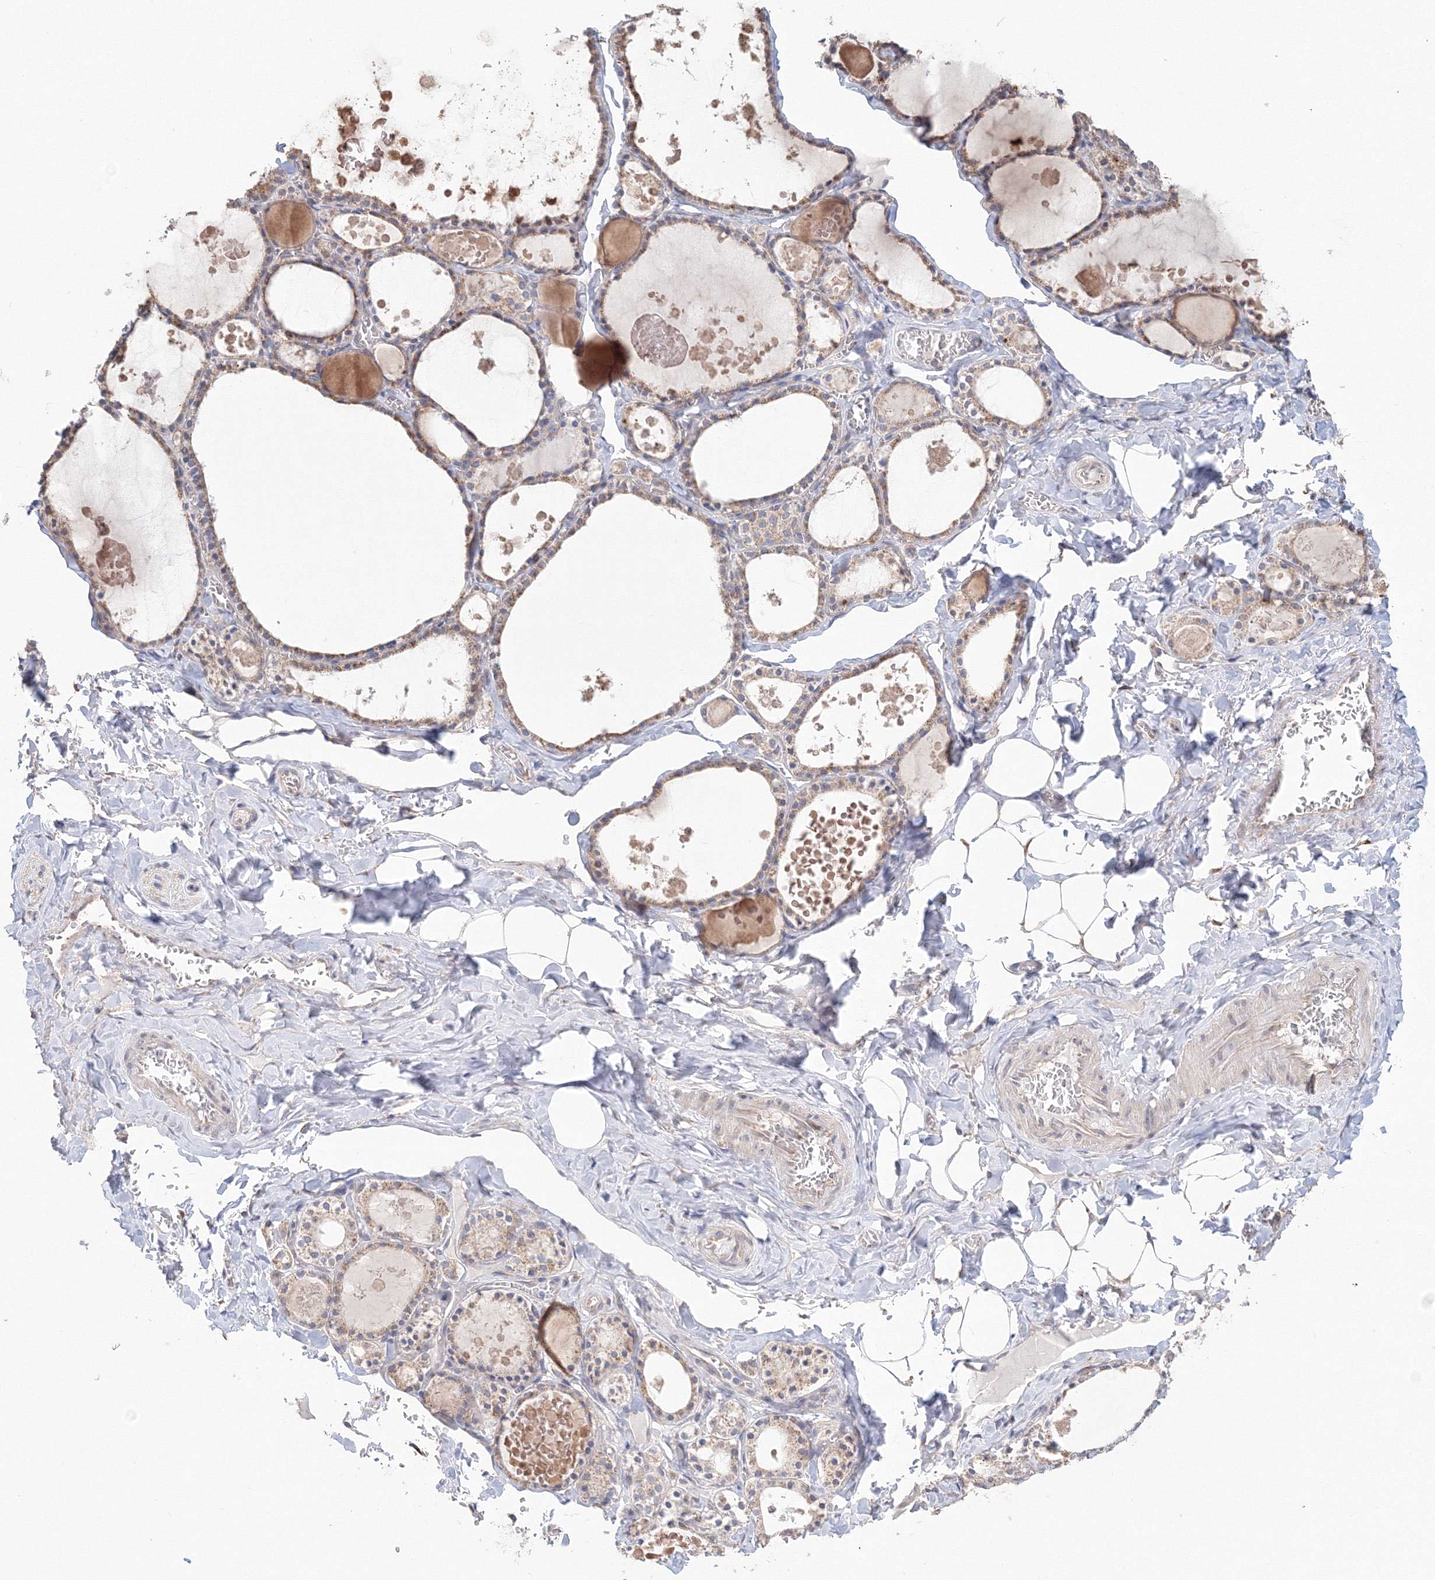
{"staining": {"intensity": "moderate", "quantity": "25%-75%", "location": "cytoplasmic/membranous"}, "tissue": "thyroid gland", "cell_type": "Glandular cells", "image_type": "normal", "snomed": [{"axis": "morphology", "description": "Normal tissue, NOS"}, {"axis": "topography", "description": "Thyroid gland"}], "caption": "Protein expression analysis of normal thyroid gland shows moderate cytoplasmic/membranous expression in approximately 25%-75% of glandular cells. Using DAB (3,3'-diaminobenzidine) (brown) and hematoxylin (blue) stains, captured at high magnification using brightfield microscopy.", "gene": "DHRS12", "patient": {"sex": "male", "age": 56}}